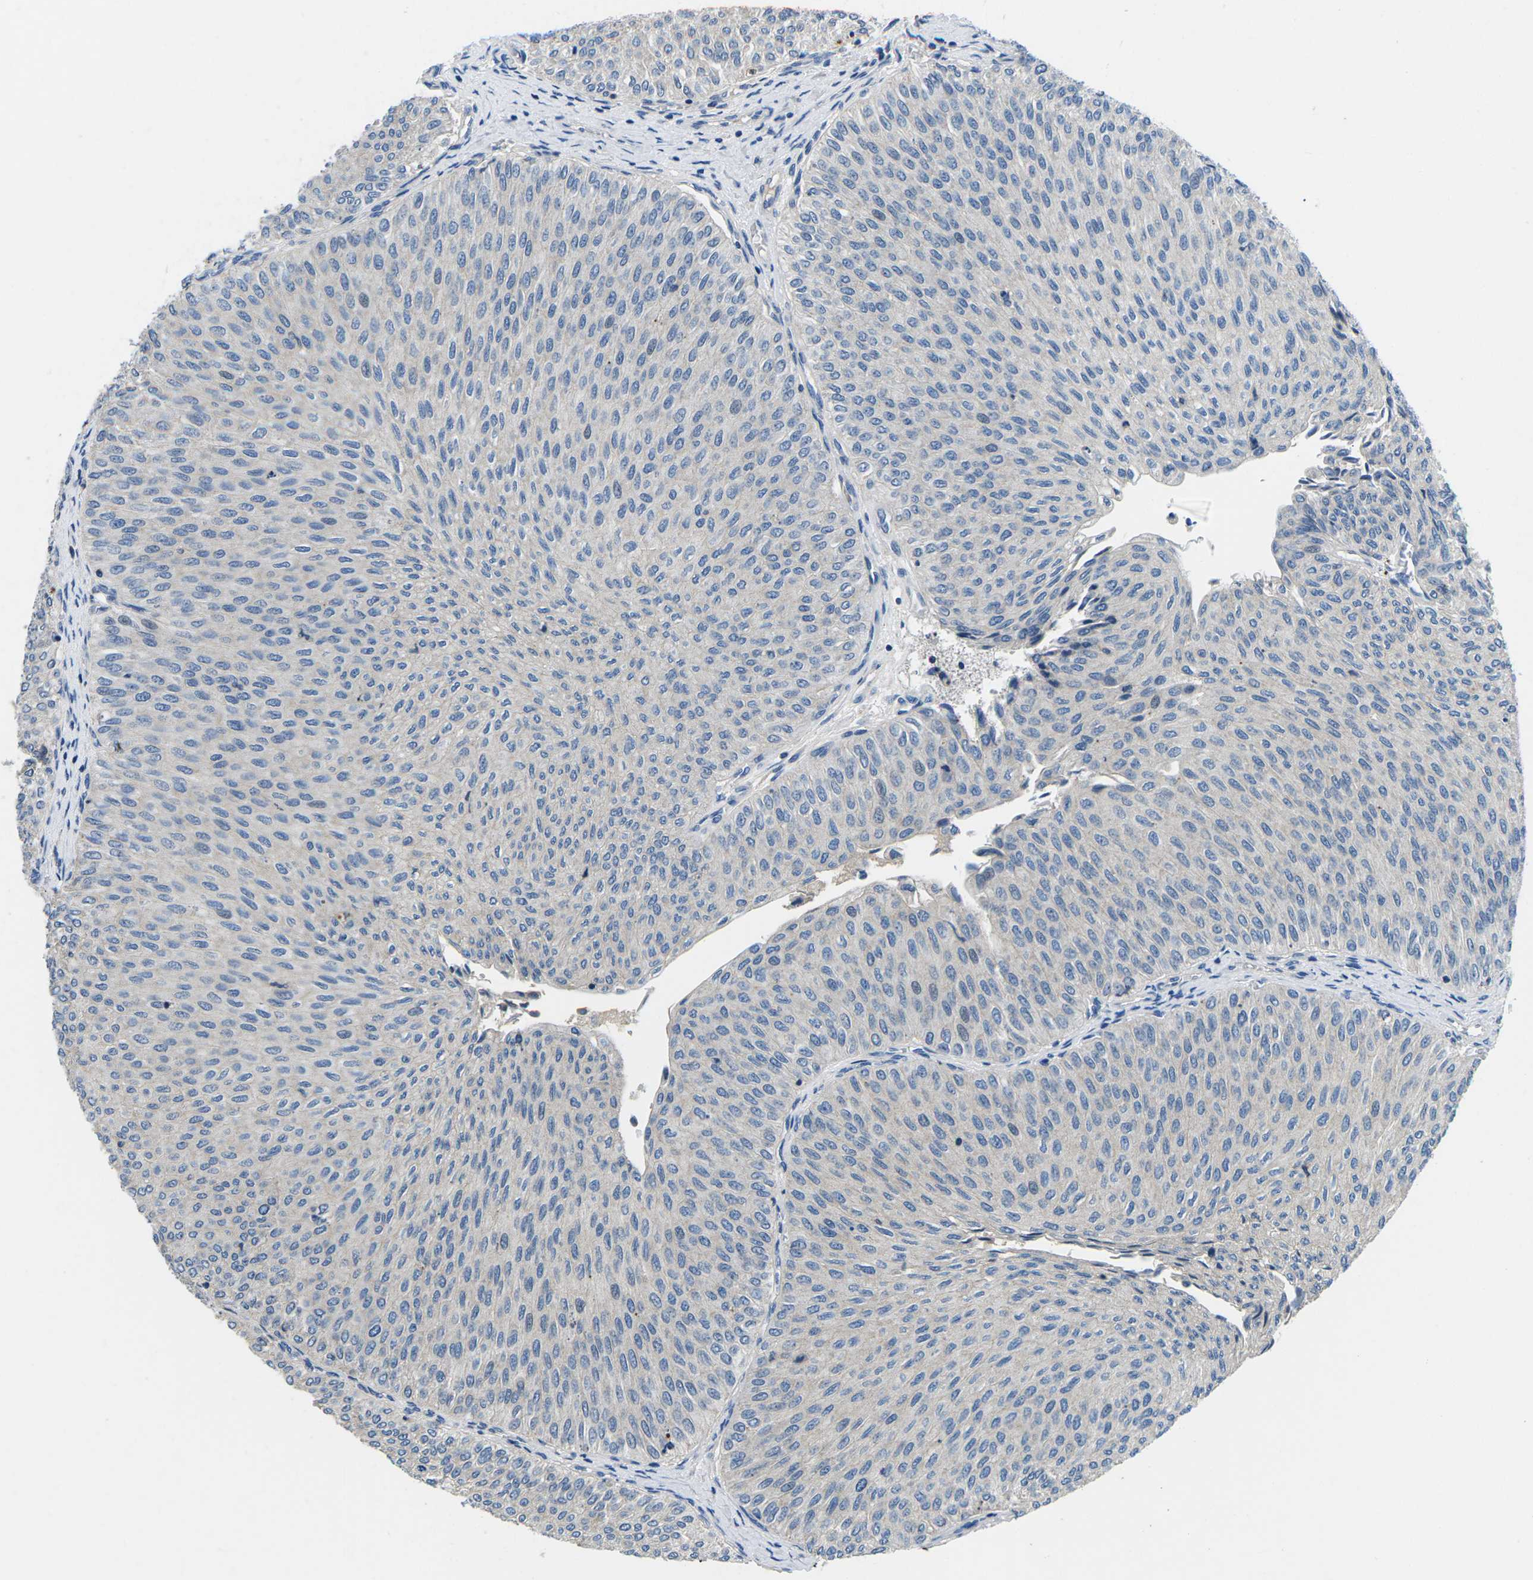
{"staining": {"intensity": "negative", "quantity": "none", "location": "none"}, "tissue": "urothelial cancer", "cell_type": "Tumor cells", "image_type": "cancer", "snomed": [{"axis": "morphology", "description": "Urothelial carcinoma, Low grade"}, {"axis": "topography", "description": "Urinary bladder"}], "caption": "Immunohistochemistry (IHC) photomicrograph of human urothelial carcinoma (low-grade) stained for a protein (brown), which reveals no expression in tumor cells.", "gene": "PDCD6IP", "patient": {"sex": "male", "age": 78}}